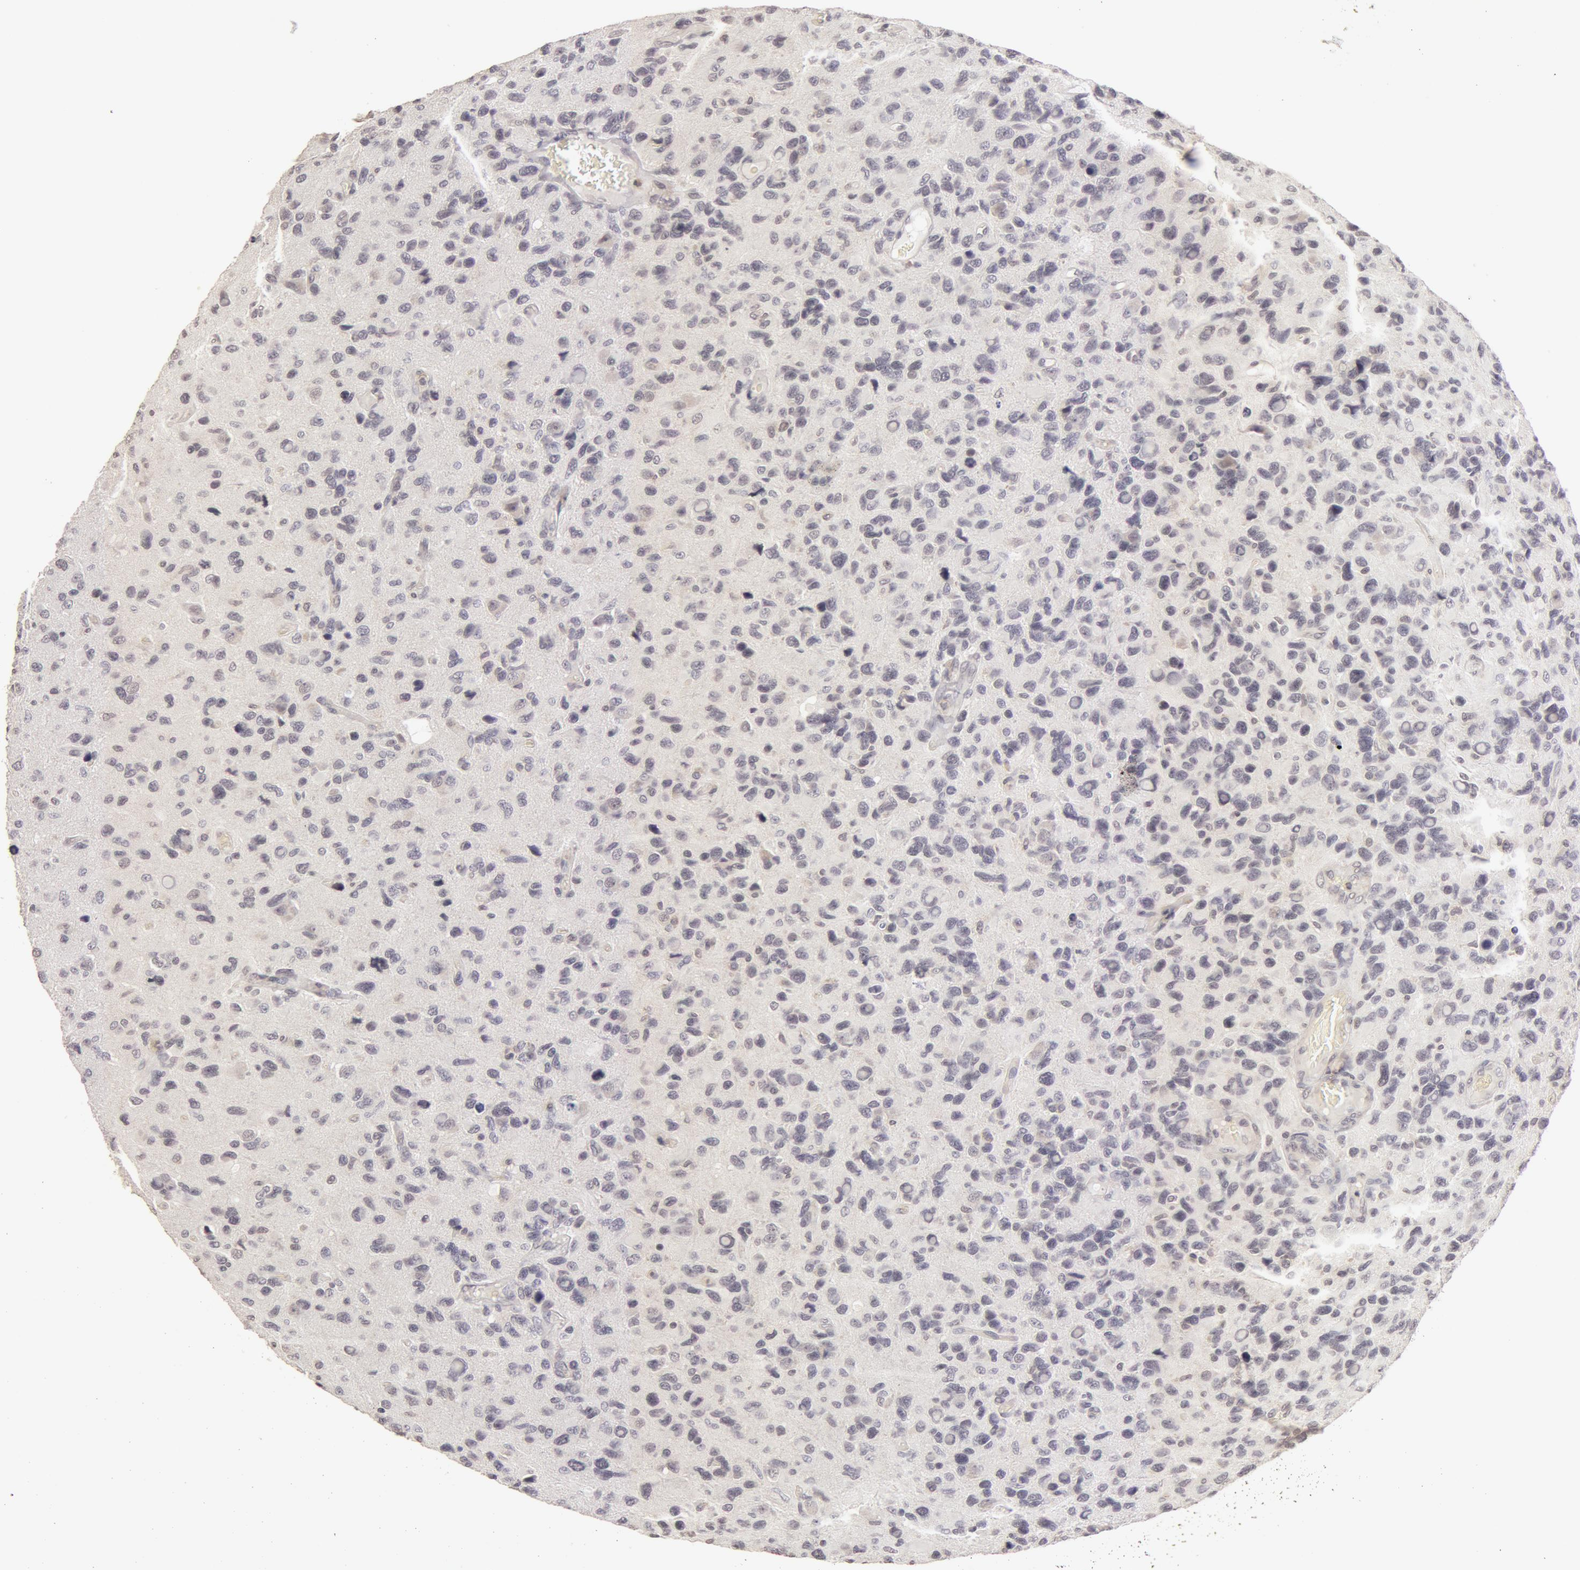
{"staining": {"intensity": "negative", "quantity": "none", "location": "none"}, "tissue": "glioma", "cell_type": "Tumor cells", "image_type": "cancer", "snomed": [{"axis": "morphology", "description": "Glioma, malignant, High grade"}, {"axis": "topography", "description": "Brain"}], "caption": "This image is of malignant glioma (high-grade) stained with immunohistochemistry (IHC) to label a protein in brown with the nuclei are counter-stained blue. There is no staining in tumor cells. (DAB (3,3'-diaminobenzidine) IHC, high magnification).", "gene": "ADAM10", "patient": {"sex": "male", "age": 77}}